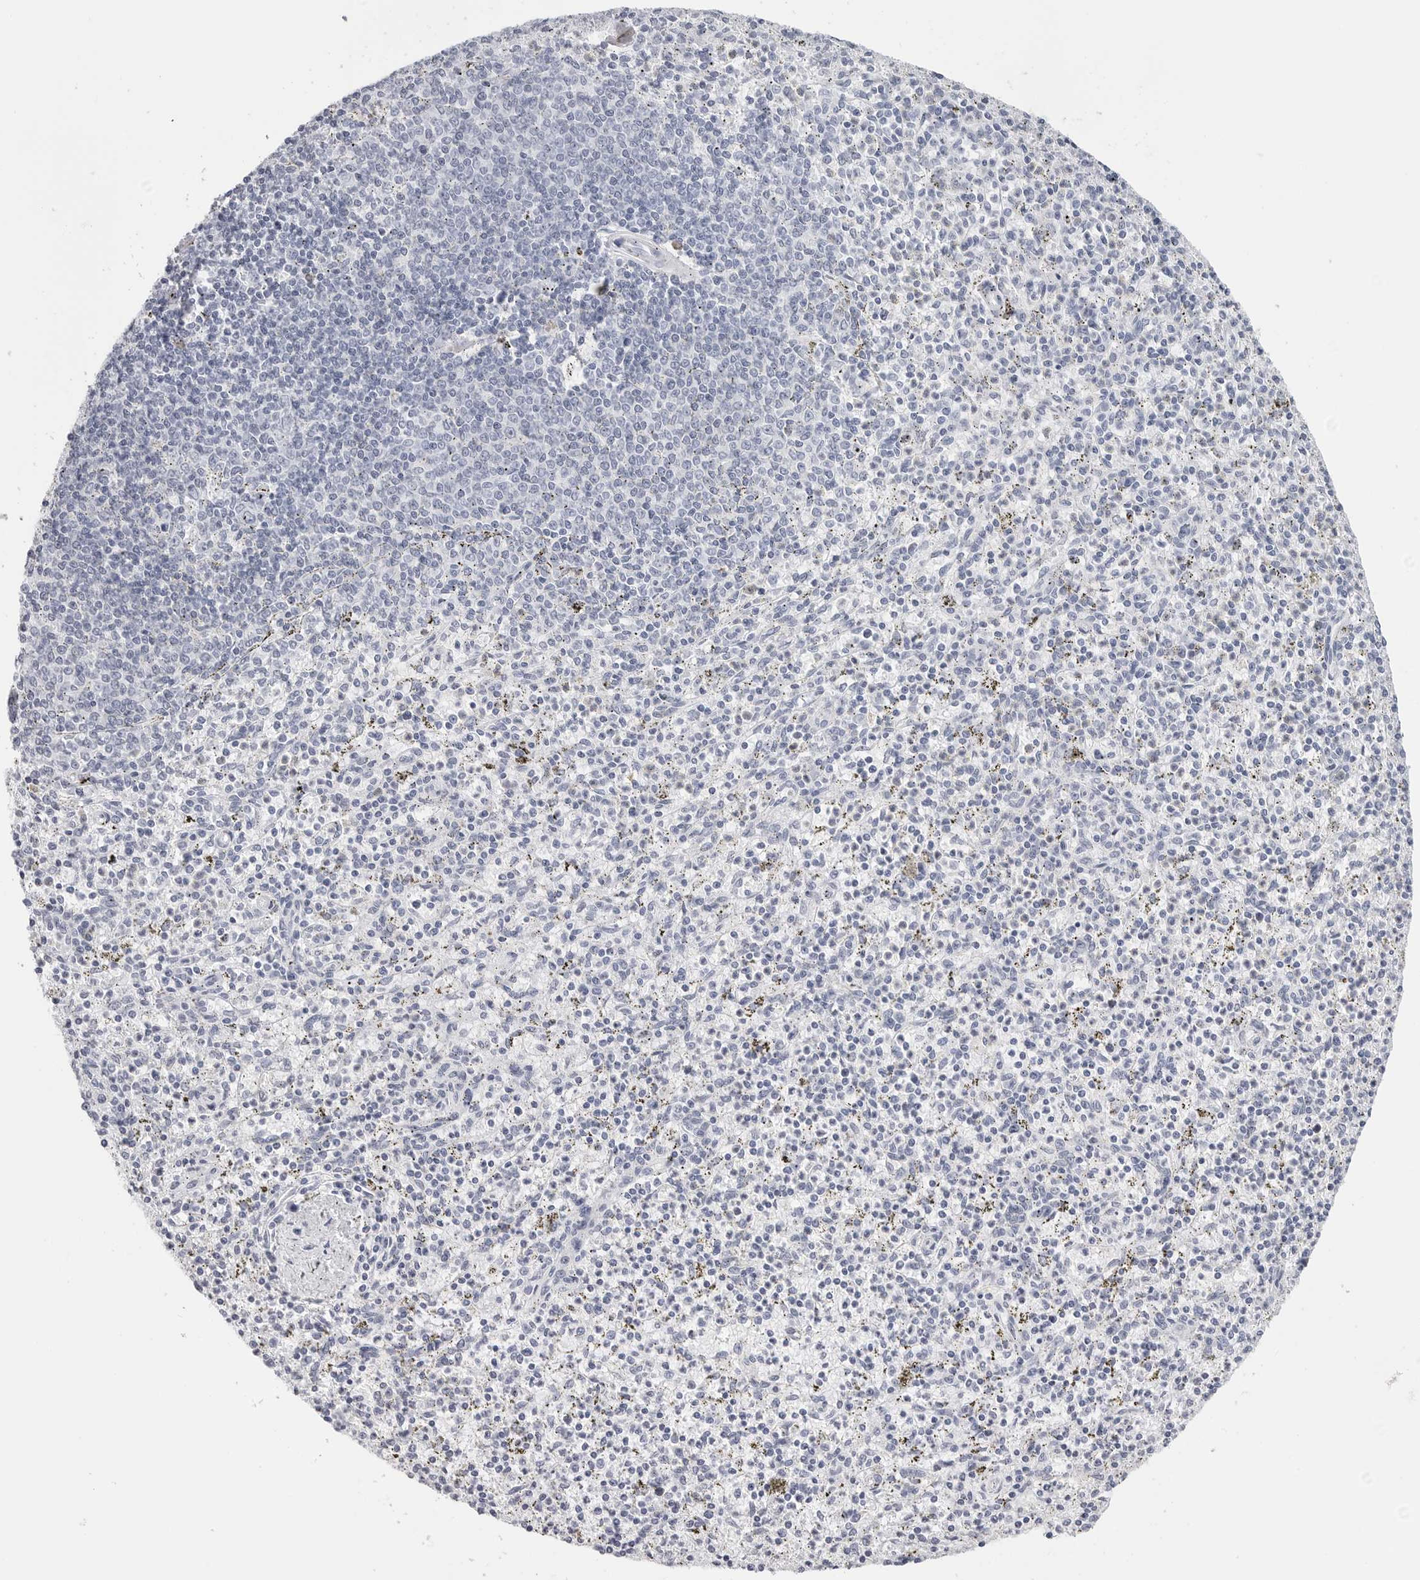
{"staining": {"intensity": "negative", "quantity": "none", "location": "none"}, "tissue": "spleen", "cell_type": "Cells in red pulp", "image_type": "normal", "snomed": [{"axis": "morphology", "description": "Normal tissue, NOS"}, {"axis": "topography", "description": "Spleen"}], "caption": "This is an immunohistochemistry (IHC) image of benign human spleen. There is no staining in cells in red pulp.", "gene": "CST2", "patient": {"sex": "male", "age": 72}}